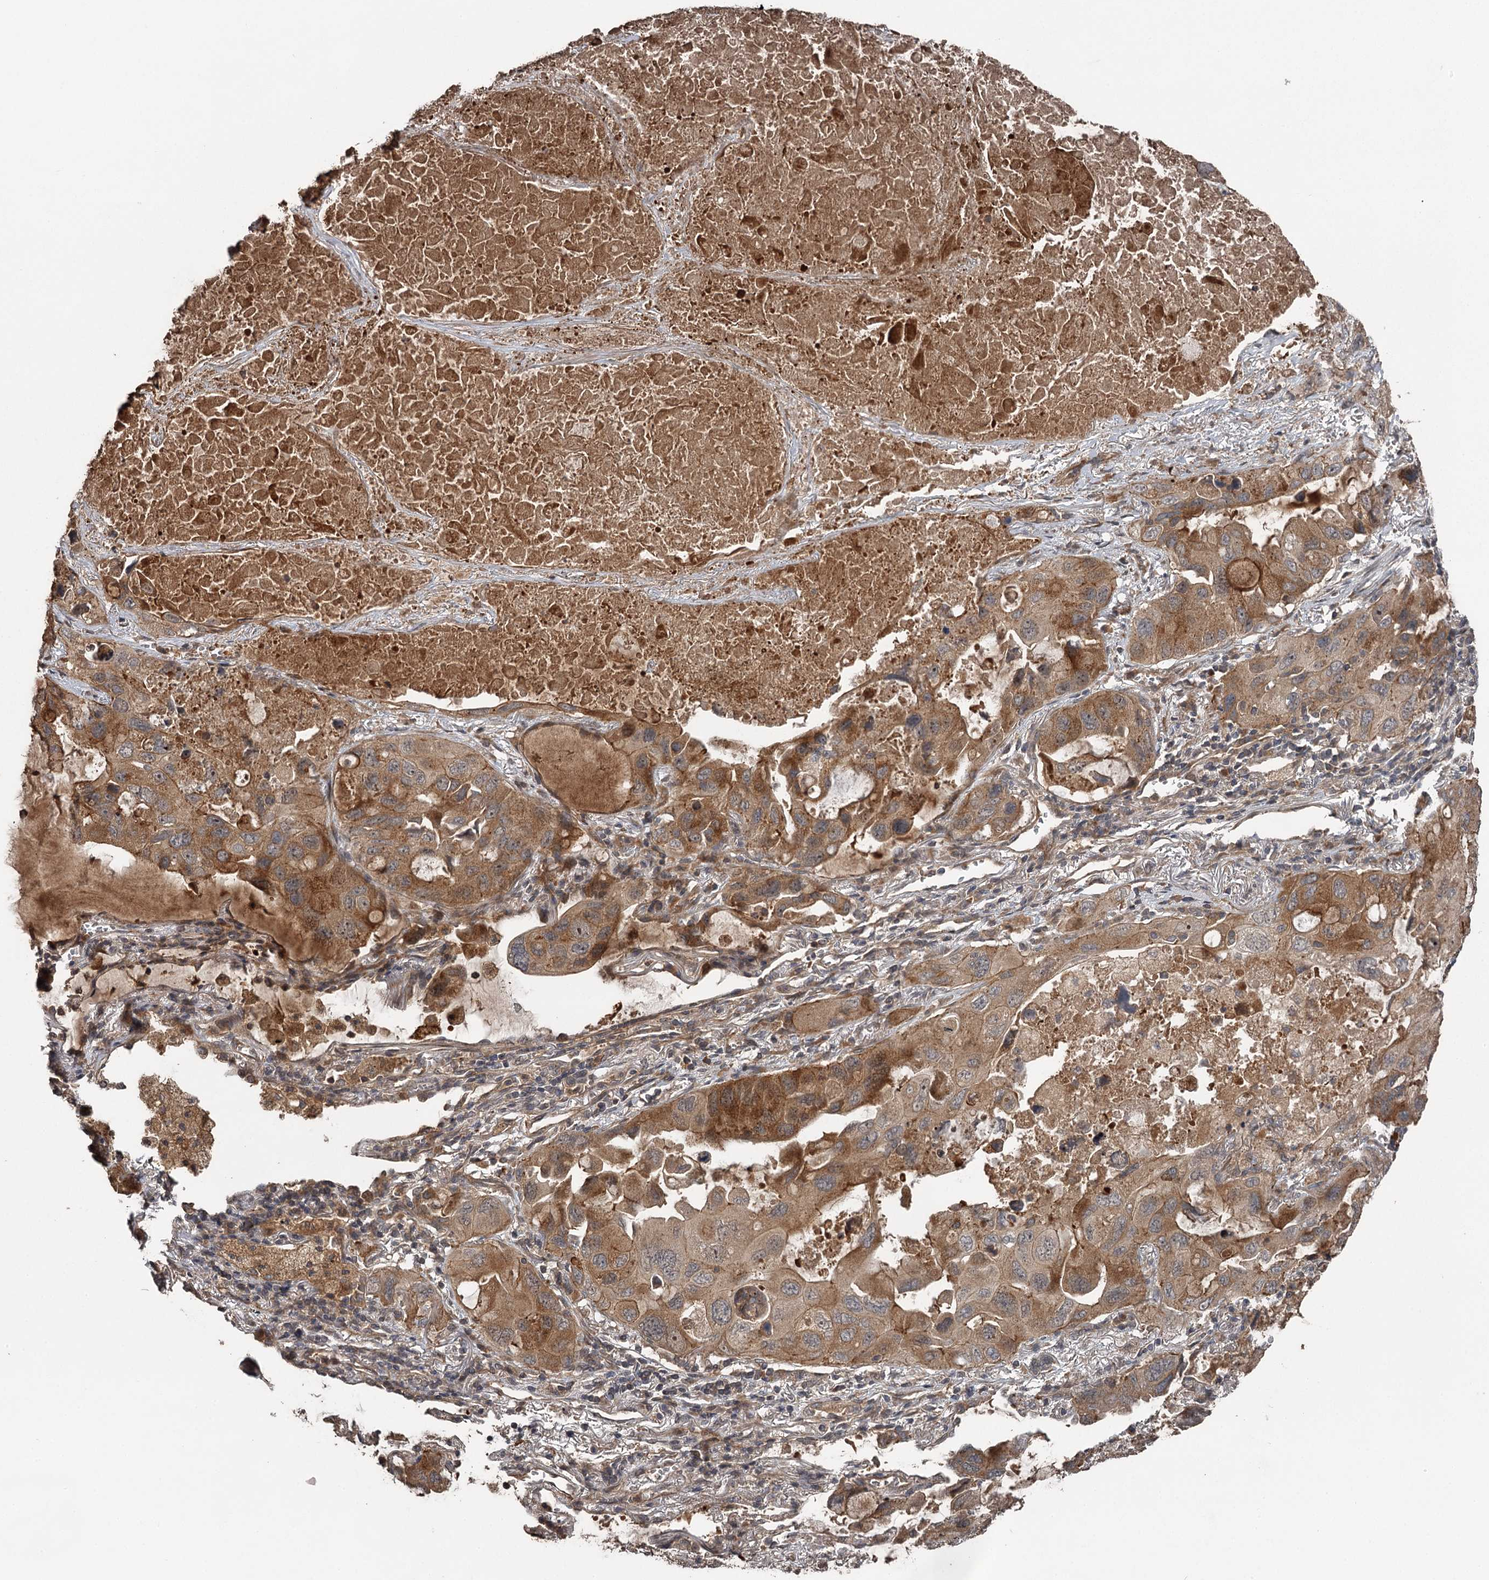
{"staining": {"intensity": "moderate", "quantity": ">75%", "location": "cytoplasmic/membranous"}, "tissue": "lung cancer", "cell_type": "Tumor cells", "image_type": "cancer", "snomed": [{"axis": "morphology", "description": "Squamous cell carcinoma, NOS"}, {"axis": "topography", "description": "Lung"}], "caption": "Human lung squamous cell carcinoma stained for a protein (brown) reveals moderate cytoplasmic/membranous positive positivity in approximately >75% of tumor cells.", "gene": "RAB21", "patient": {"sex": "female", "age": 73}}